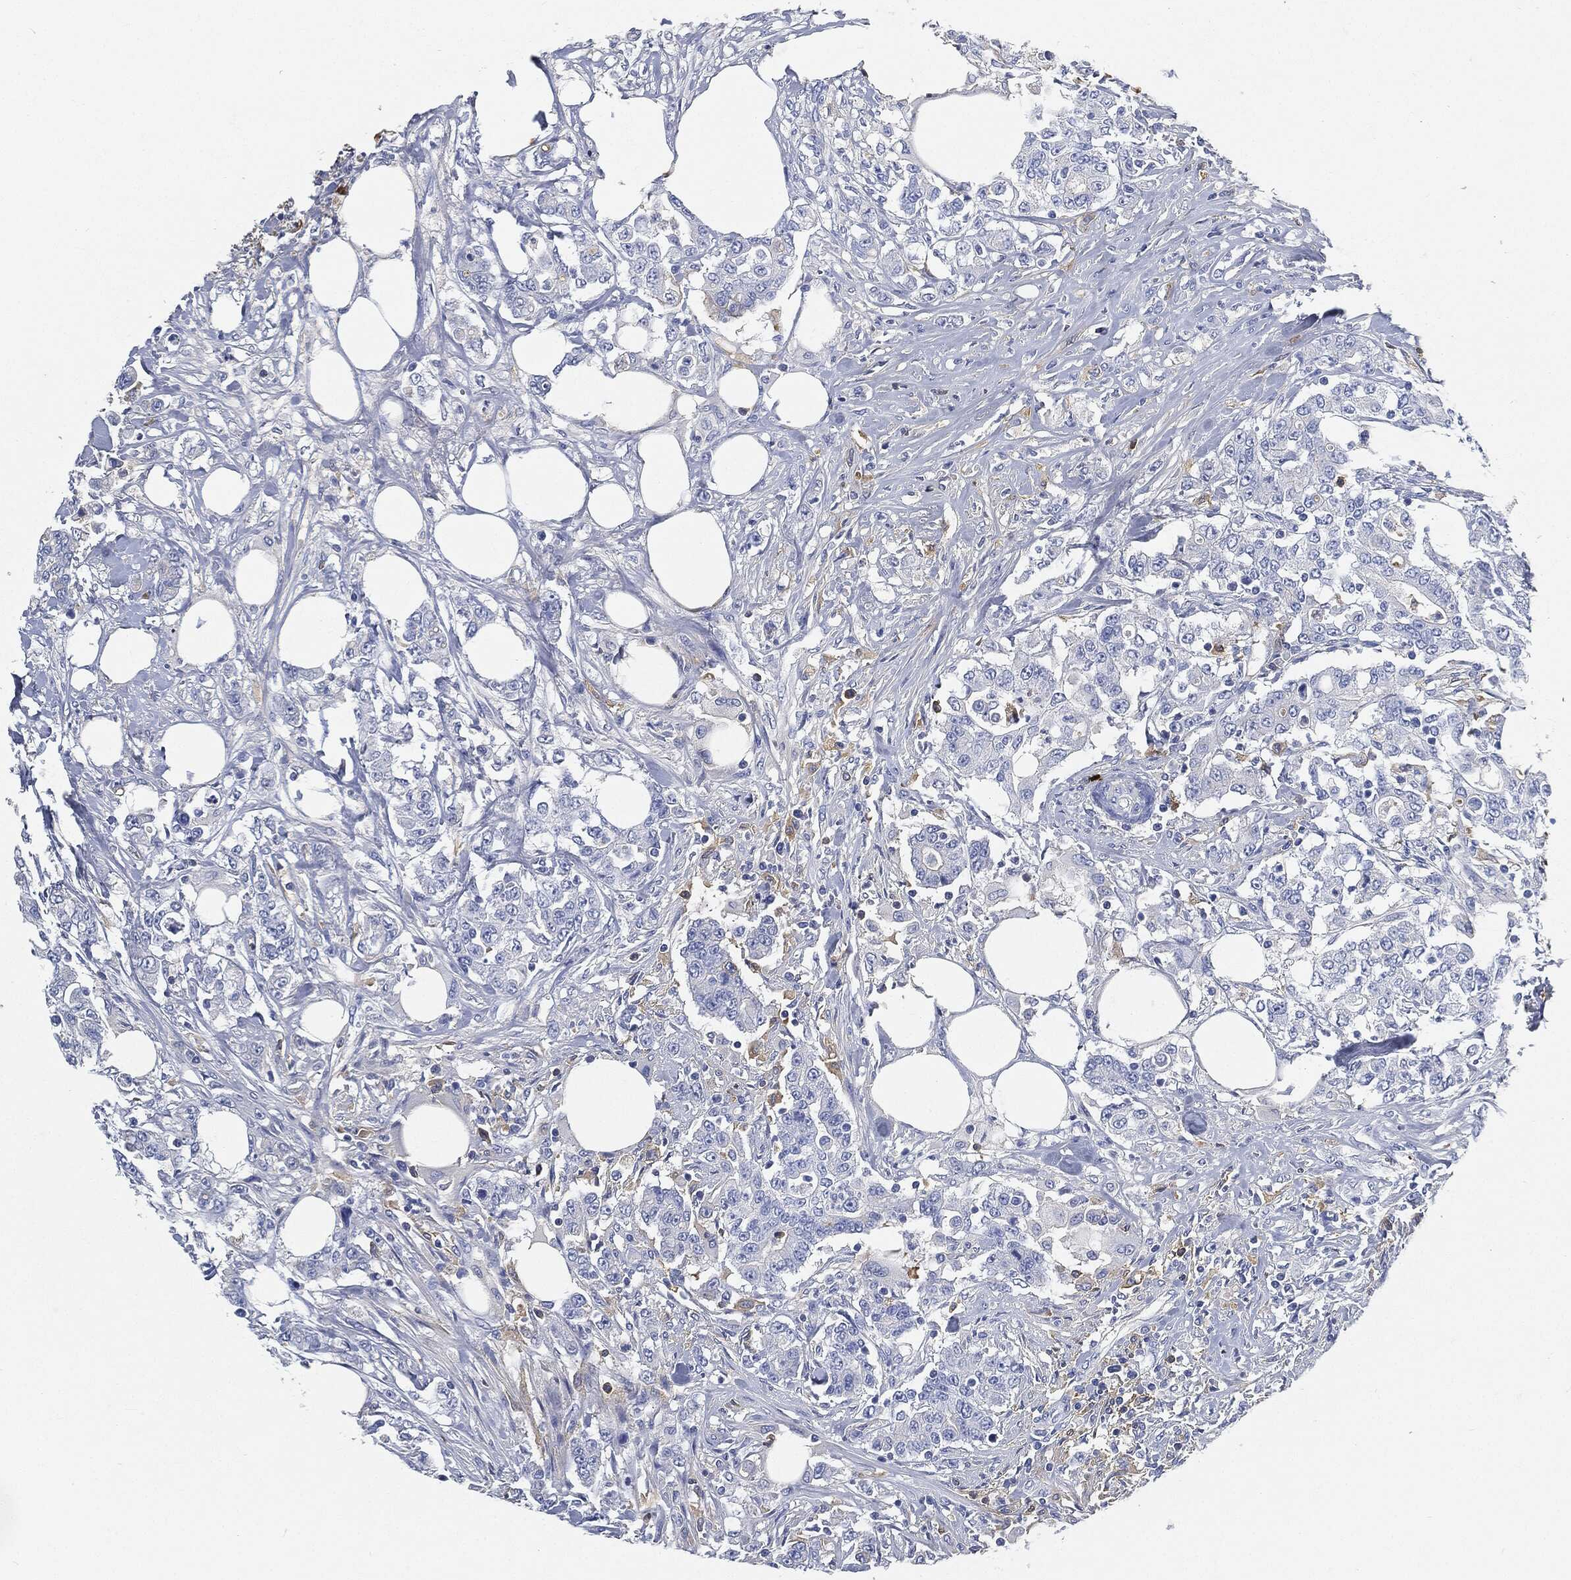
{"staining": {"intensity": "negative", "quantity": "none", "location": "none"}, "tissue": "colorectal cancer", "cell_type": "Tumor cells", "image_type": "cancer", "snomed": [{"axis": "morphology", "description": "Adenocarcinoma, NOS"}, {"axis": "topography", "description": "Colon"}], "caption": "IHC of human colorectal cancer (adenocarcinoma) exhibits no positivity in tumor cells. Brightfield microscopy of immunohistochemistry (IHC) stained with DAB (brown) and hematoxylin (blue), captured at high magnification.", "gene": "IGLV6-57", "patient": {"sex": "female", "age": 48}}